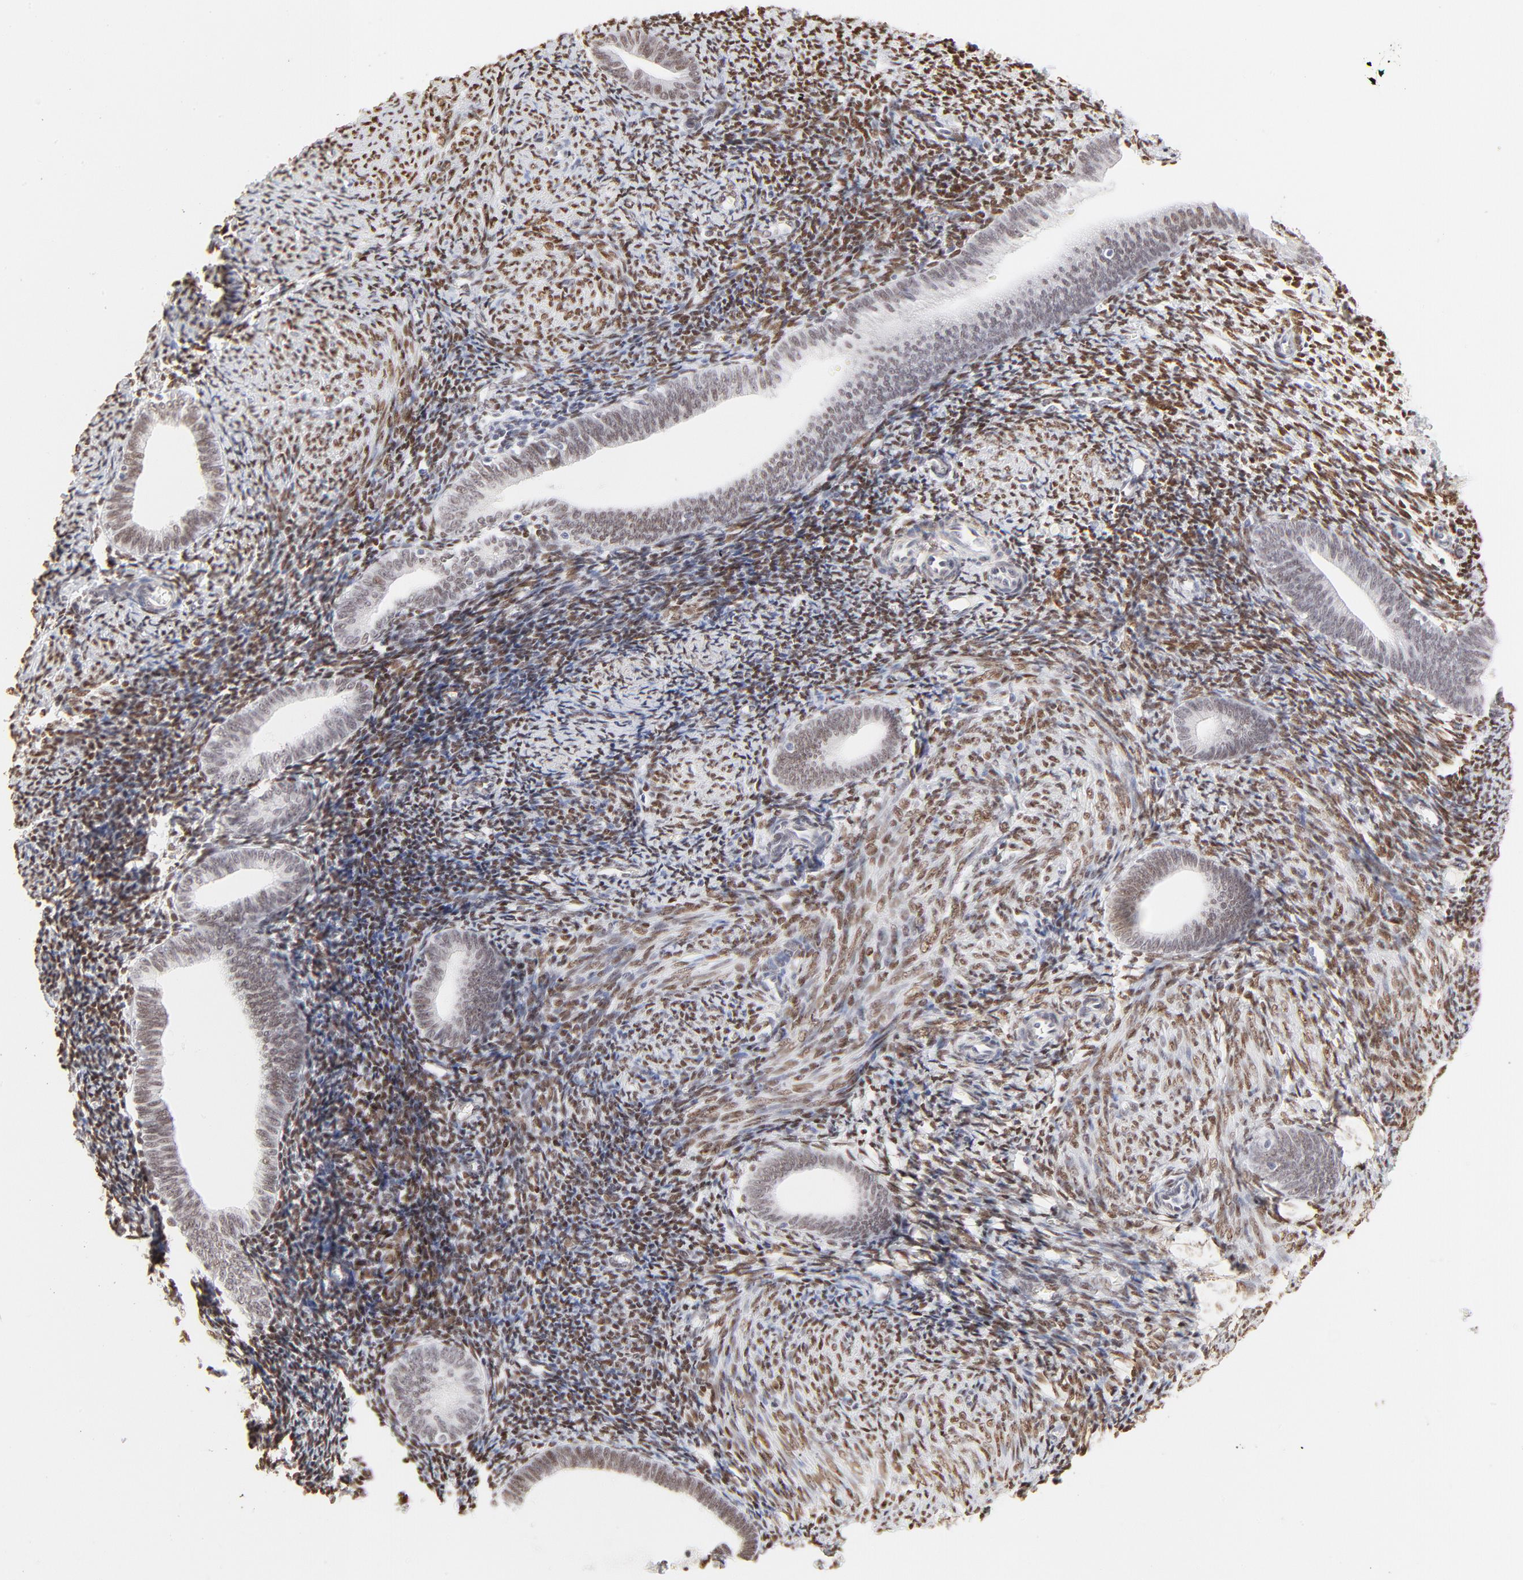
{"staining": {"intensity": "strong", "quantity": ">75%", "location": "nuclear"}, "tissue": "endometrium", "cell_type": "Cells in endometrial stroma", "image_type": "normal", "snomed": [{"axis": "morphology", "description": "Normal tissue, NOS"}, {"axis": "topography", "description": "Endometrium"}], "caption": "IHC image of unremarkable endometrium stained for a protein (brown), which reveals high levels of strong nuclear expression in about >75% of cells in endometrial stroma.", "gene": "PBX1", "patient": {"sex": "female", "age": 57}}